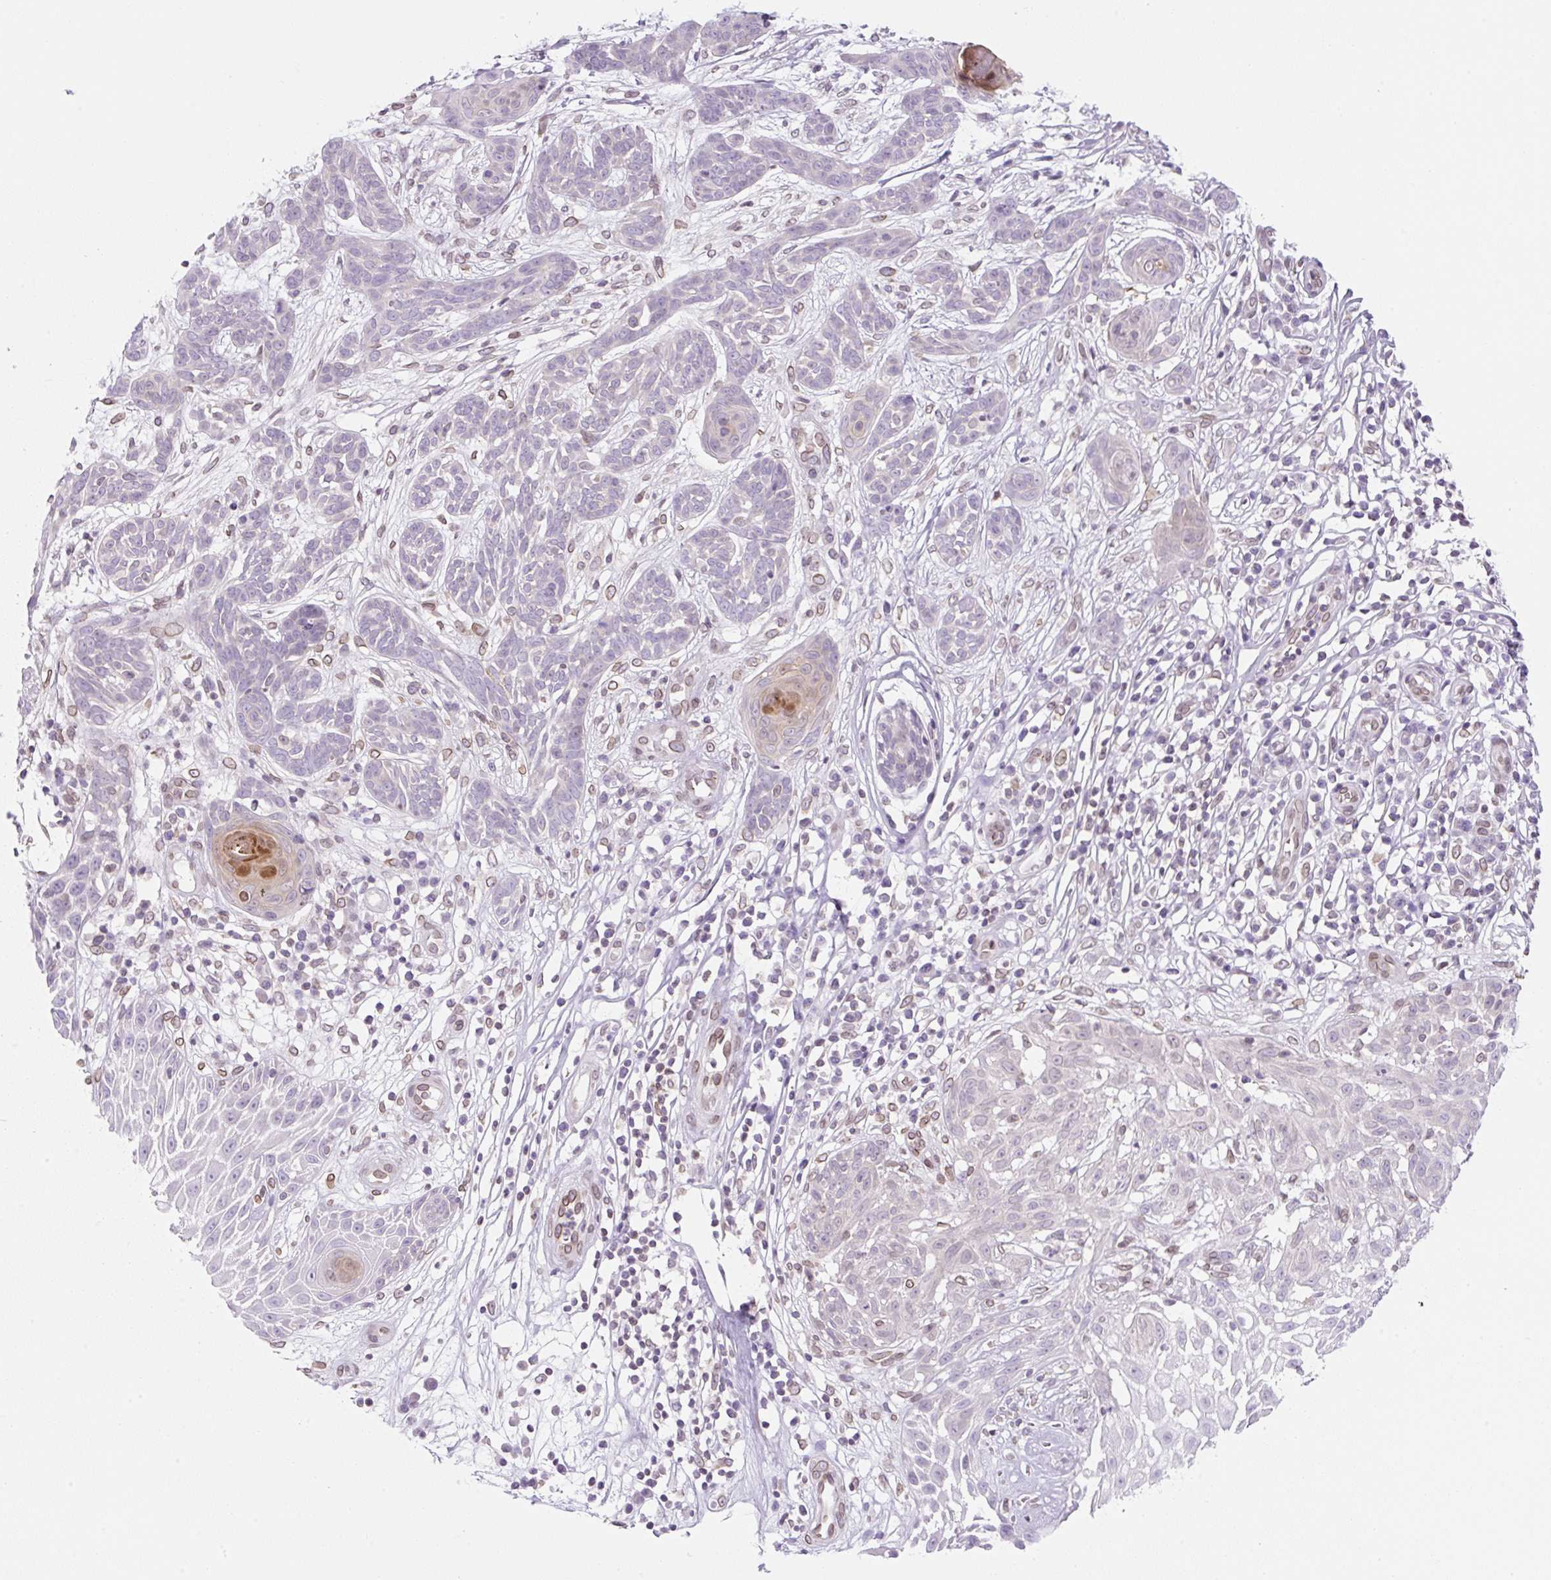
{"staining": {"intensity": "negative", "quantity": "none", "location": "none"}, "tissue": "skin cancer", "cell_type": "Tumor cells", "image_type": "cancer", "snomed": [{"axis": "morphology", "description": "Basal cell carcinoma"}, {"axis": "topography", "description": "Skin"}, {"axis": "topography", "description": "Skin, foot"}], "caption": "This is a photomicrograph of immunohistochemistry (IHC) staining of skin cancer, which shows no expression in tumor cells.", "gene": "SYNE3", "patient": {"sex": "female", "age": 86}}